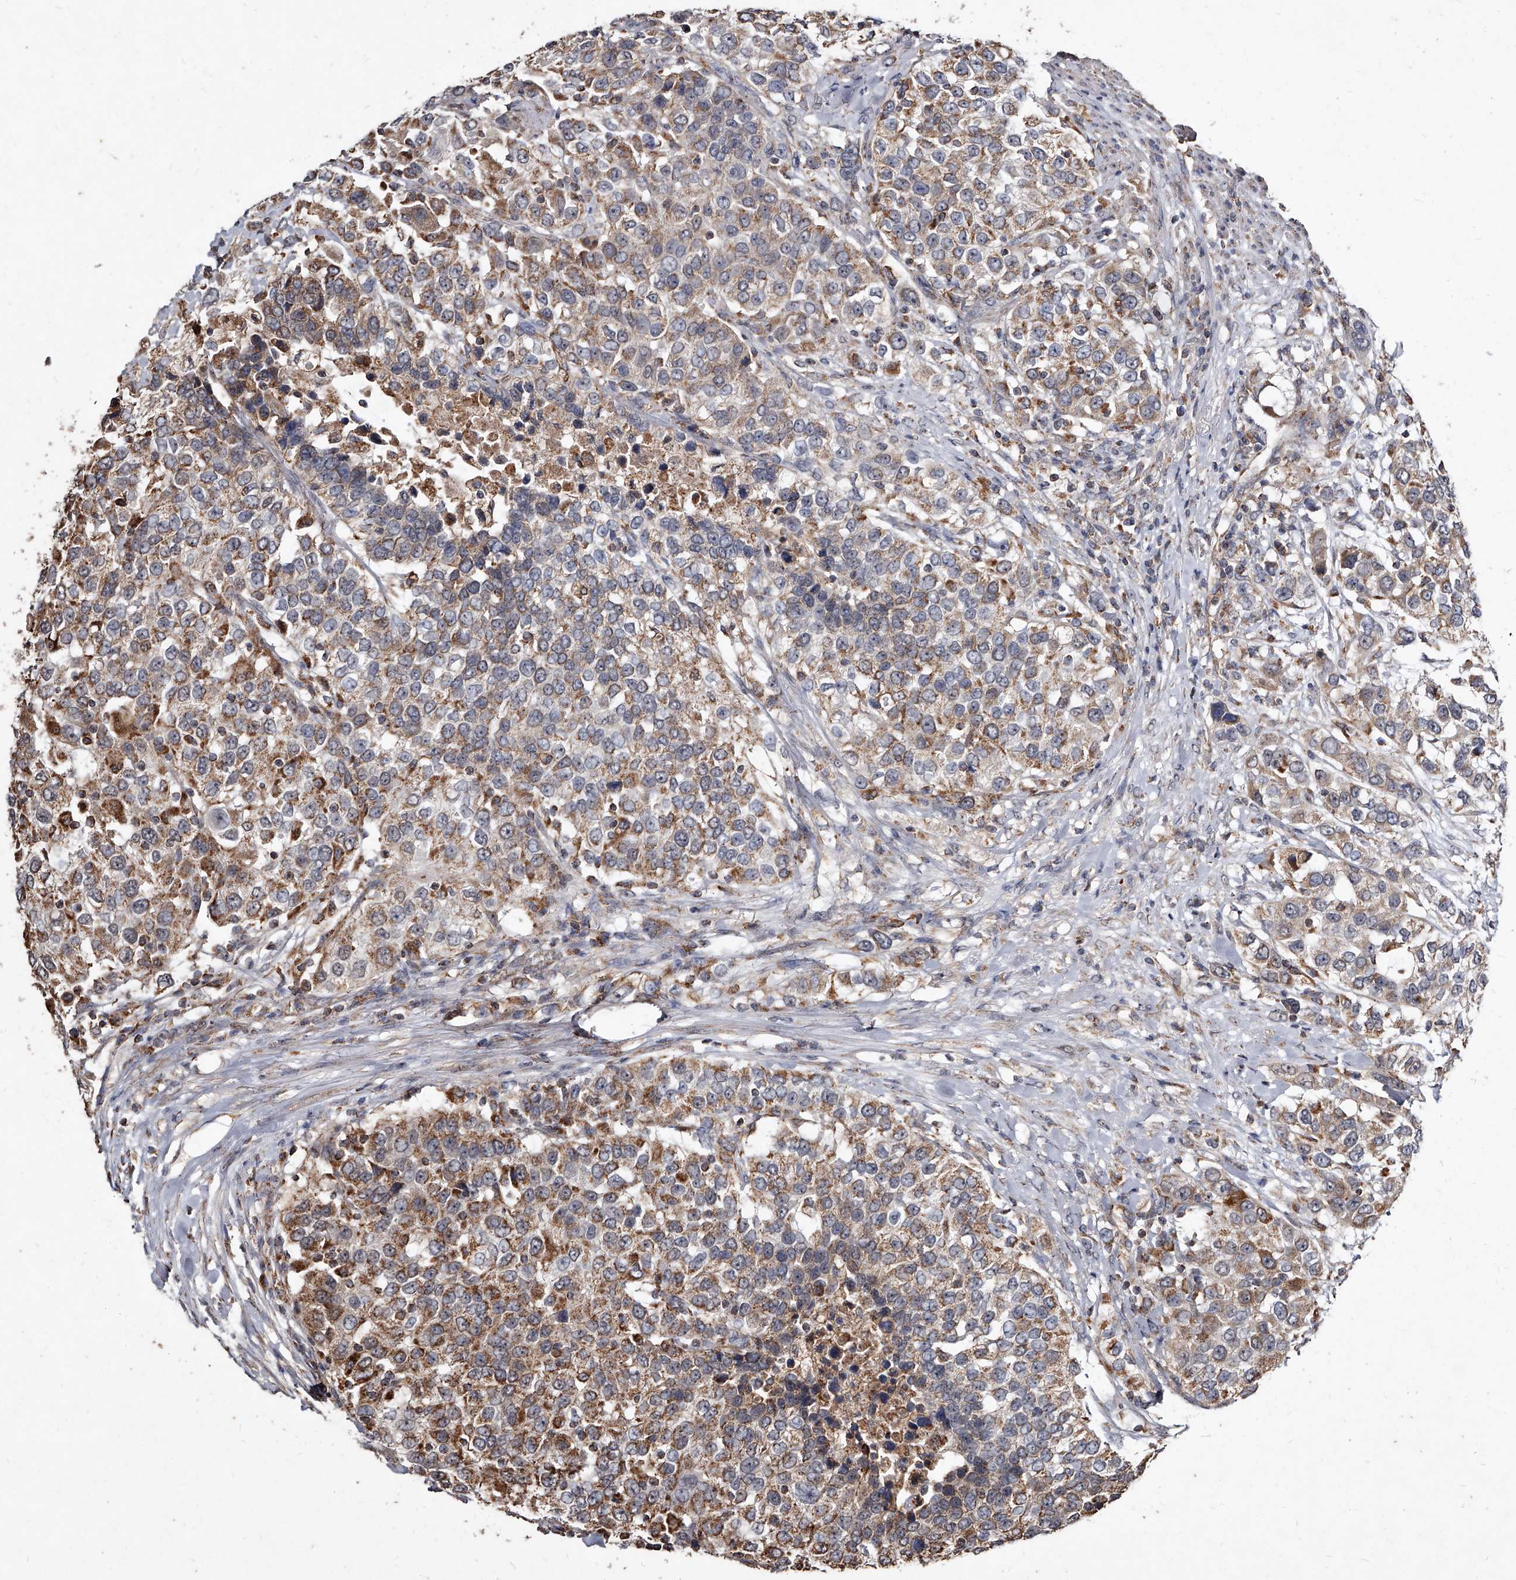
{"staining": {"intensity": "moderate", "quantity": "25%-75%", "location": "cytoplasmic/membranous"}, "tissue": "urothelial cancer", "cell_type": "Tumor cells", "image_type": "cancer", "snomed": [{"axis": "morphology", "description": "Urothelial carcinoma, High grade"}, {"axis": "topography", "description": "Urinary bladder"}], "caption": "Immunohistochemistry (DAB) staining of urothelial cancer demonstrates moderate cytoplasmic/membranous protein expression in about 25%-75% of tumor cells.", "gene": "GPR183", "patient": {"sex": "female", "age": 80}}